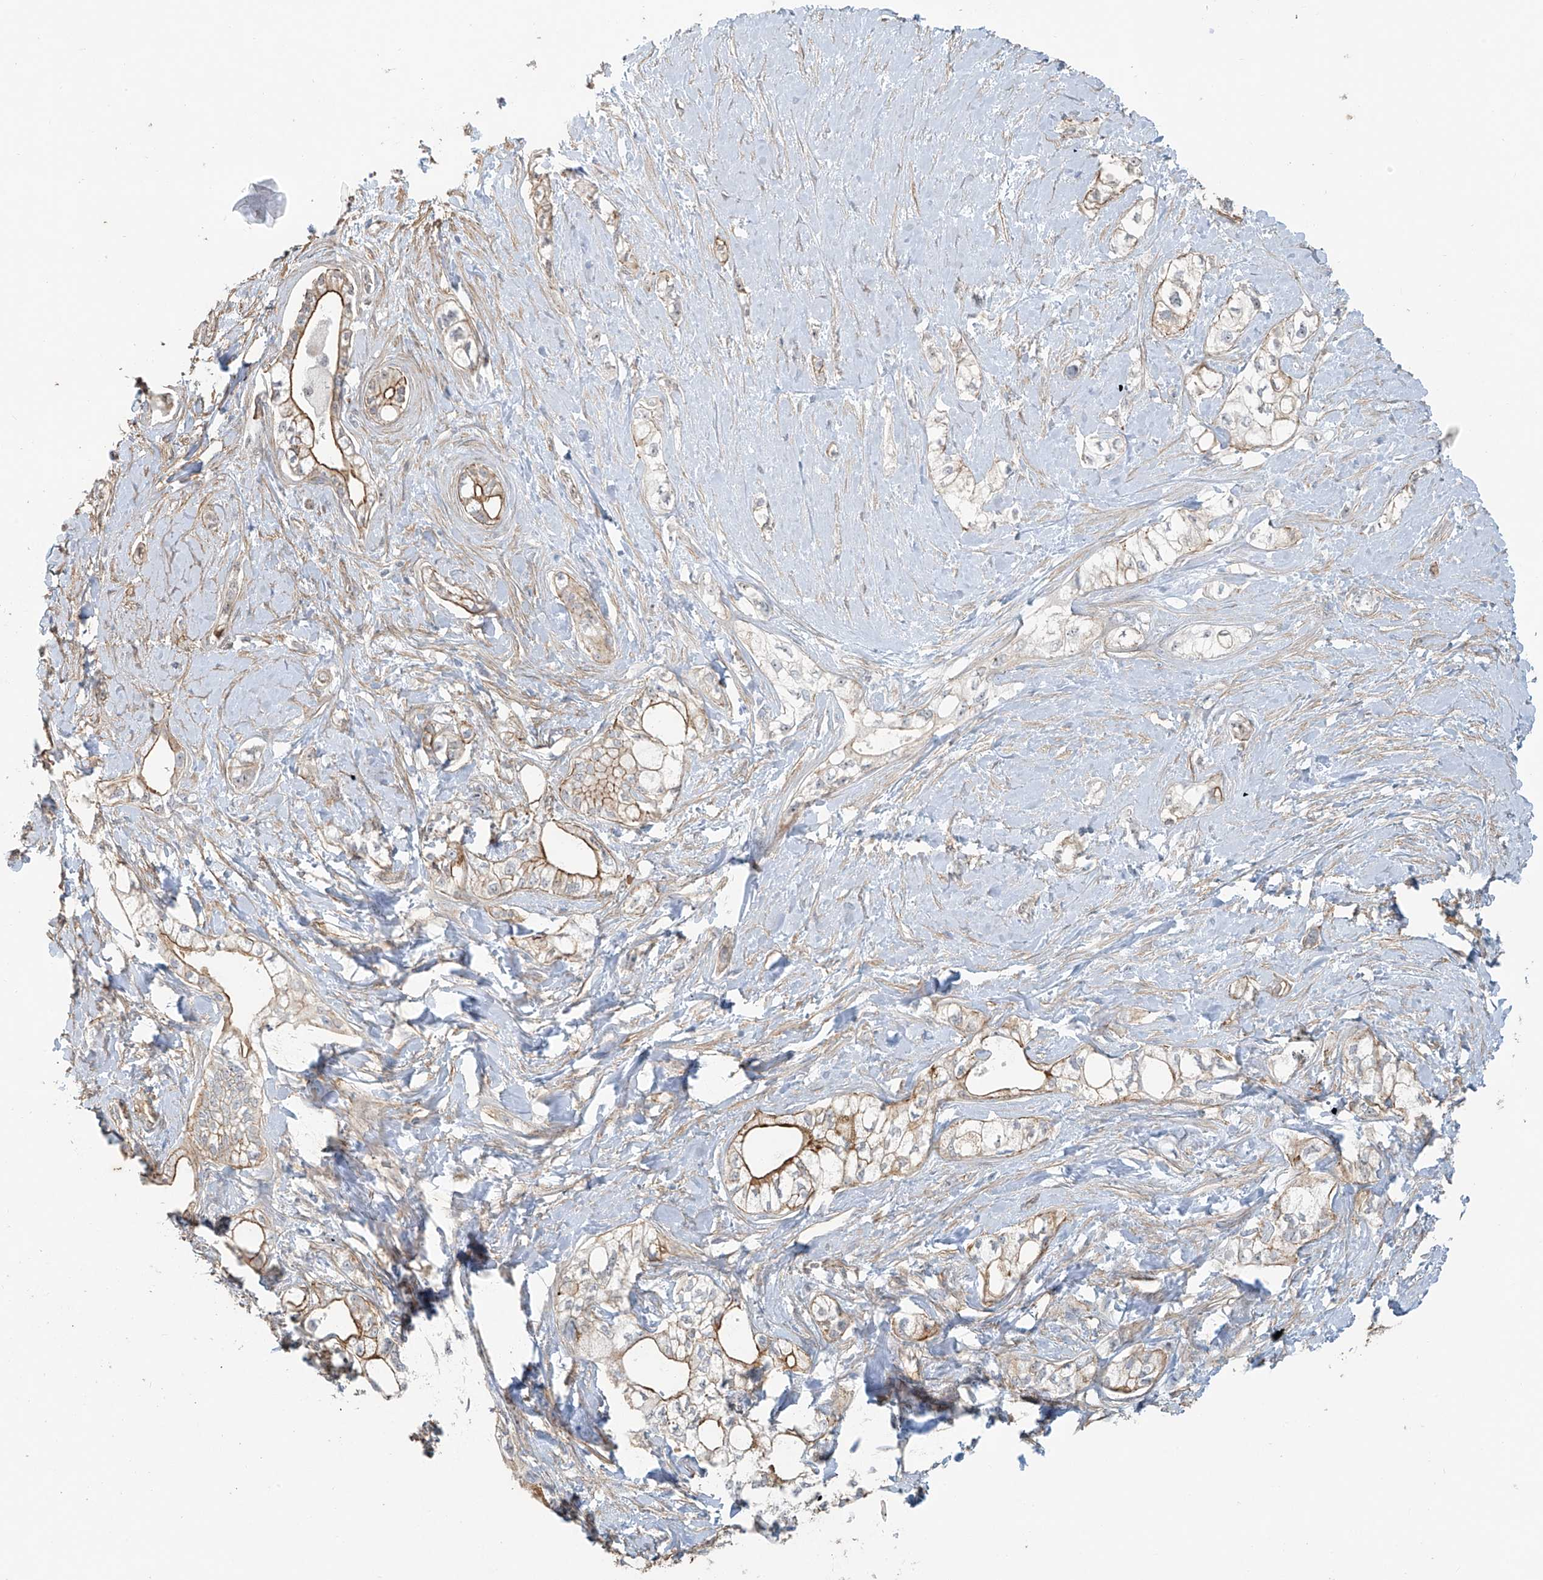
{"staining": {"intensity": "moderate", "quantity": "25%-75%", "location": "cytoplasmic/membranous"}, "tissue": "pancreatic cancer", "cell_type": "Tumor cells", "image_type": "cancer", "snomed": [{"axis": "morphology", "description": "Adenocarcinoma, NOS"}, {"axis": "topography", "description": "Pancreas"}], "caption": "This image displays adenocarcinoma (pancreatic) stained with IHC to label a protein in brown. The cytoplasmic/membranous of tumor cells show moderate positivity for the protein. Nuclei are counter-stained blue.", "gene": "TUBE1", "patient": {"sex": "male", "age": 70}}